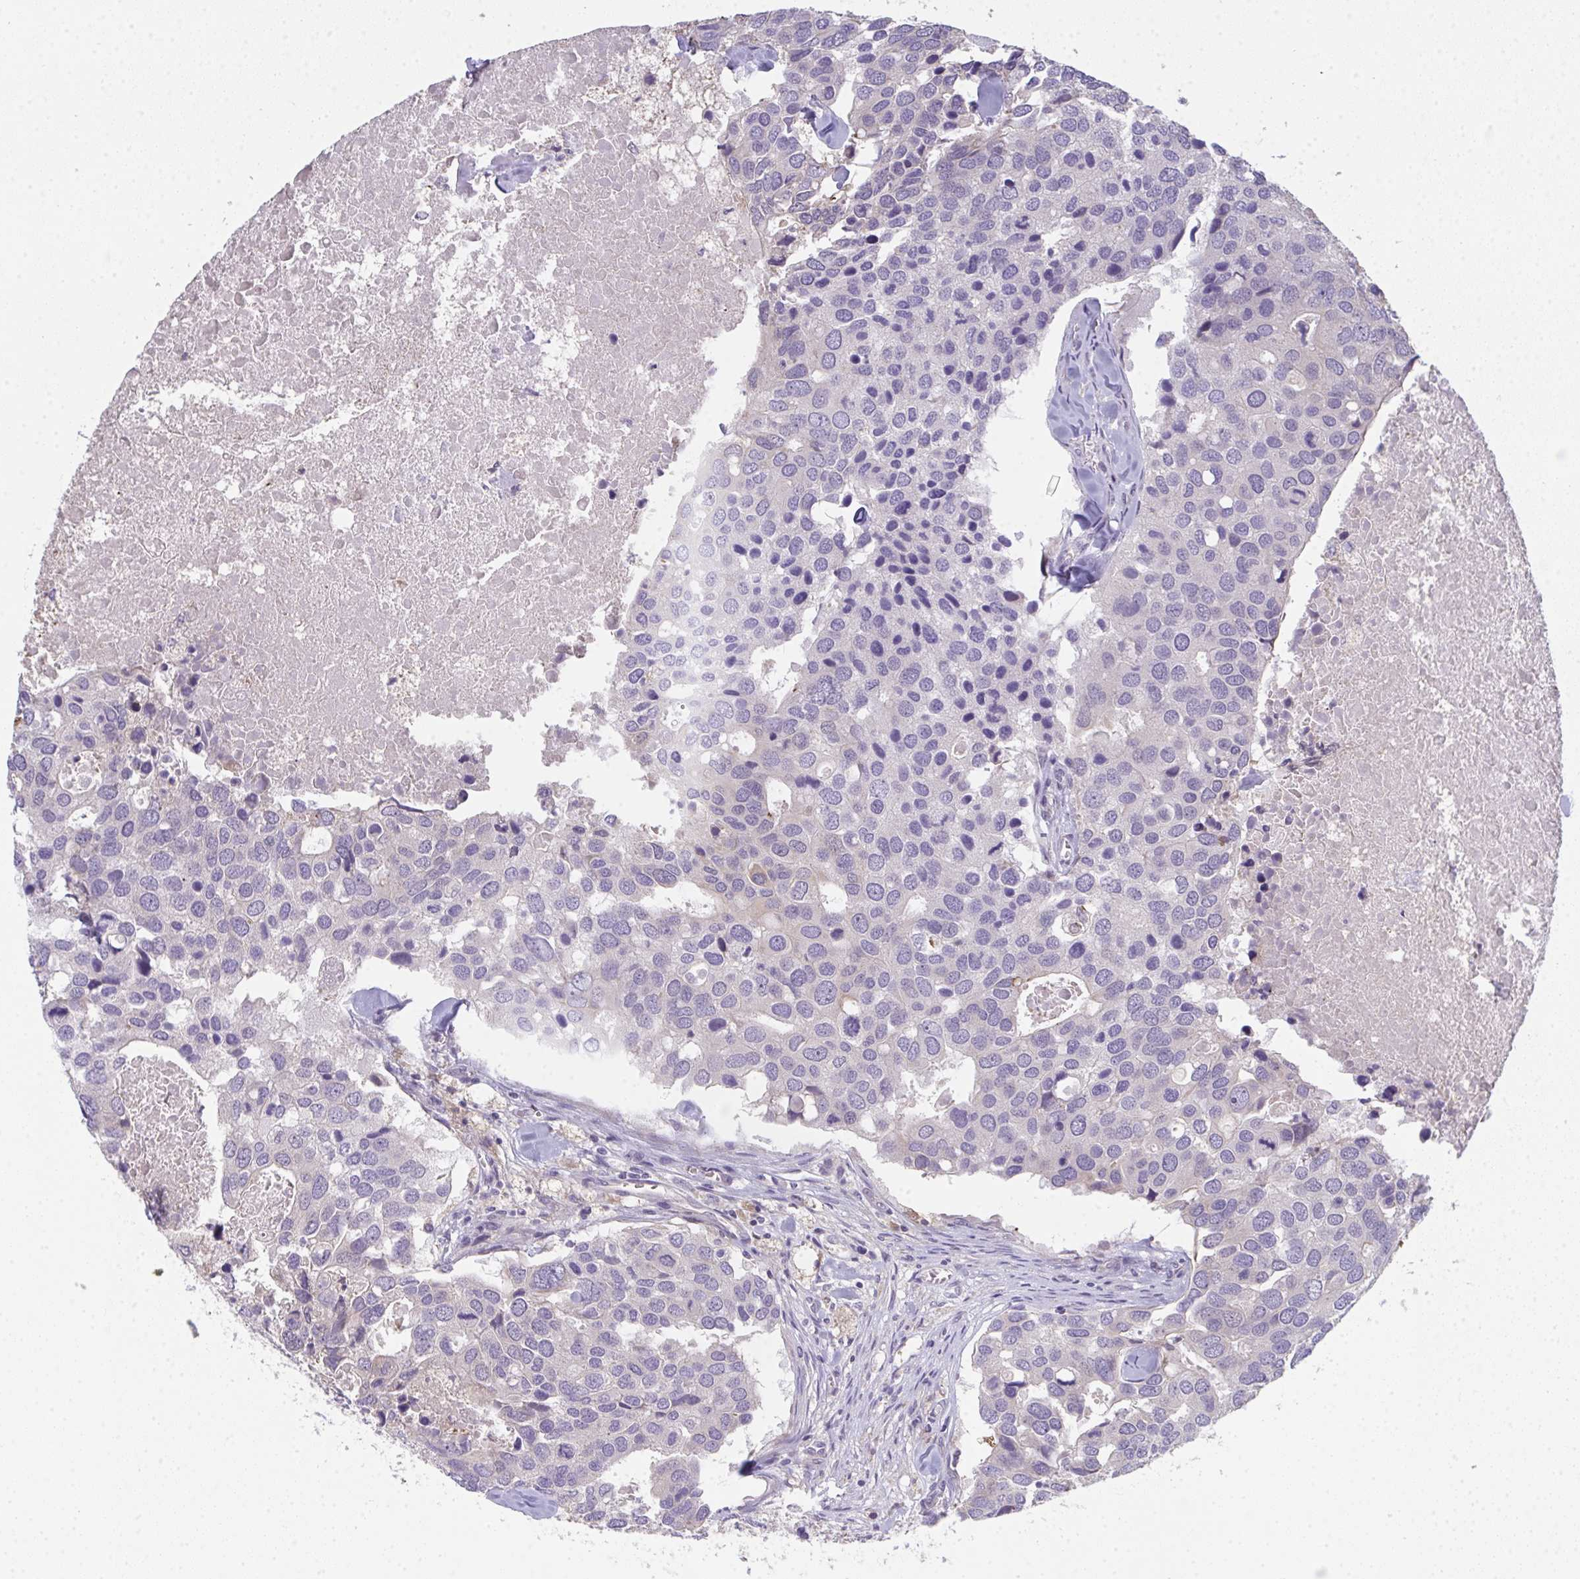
{"staining": {"intensity": "weak", "quantity": "<25%", "location": "nuclear"}, "tissue": "breast cancer", "cell_type": "Tumor cells", "image_type": "cancer", "snomed": [{"axis": "morphology", "description": "Duct carcinoma"}, {"axis": "topography", "description": "Breast"}], "caption": "High power microscopy photomicrograph of an immunohistochemistry (IHC) photomicrograph of infiltrating ductal carcinoma (breast), revealing no significant positivity in tumor cells.", "gene": "RIOK1", "patient": {"sex": "female", "age": 83}}